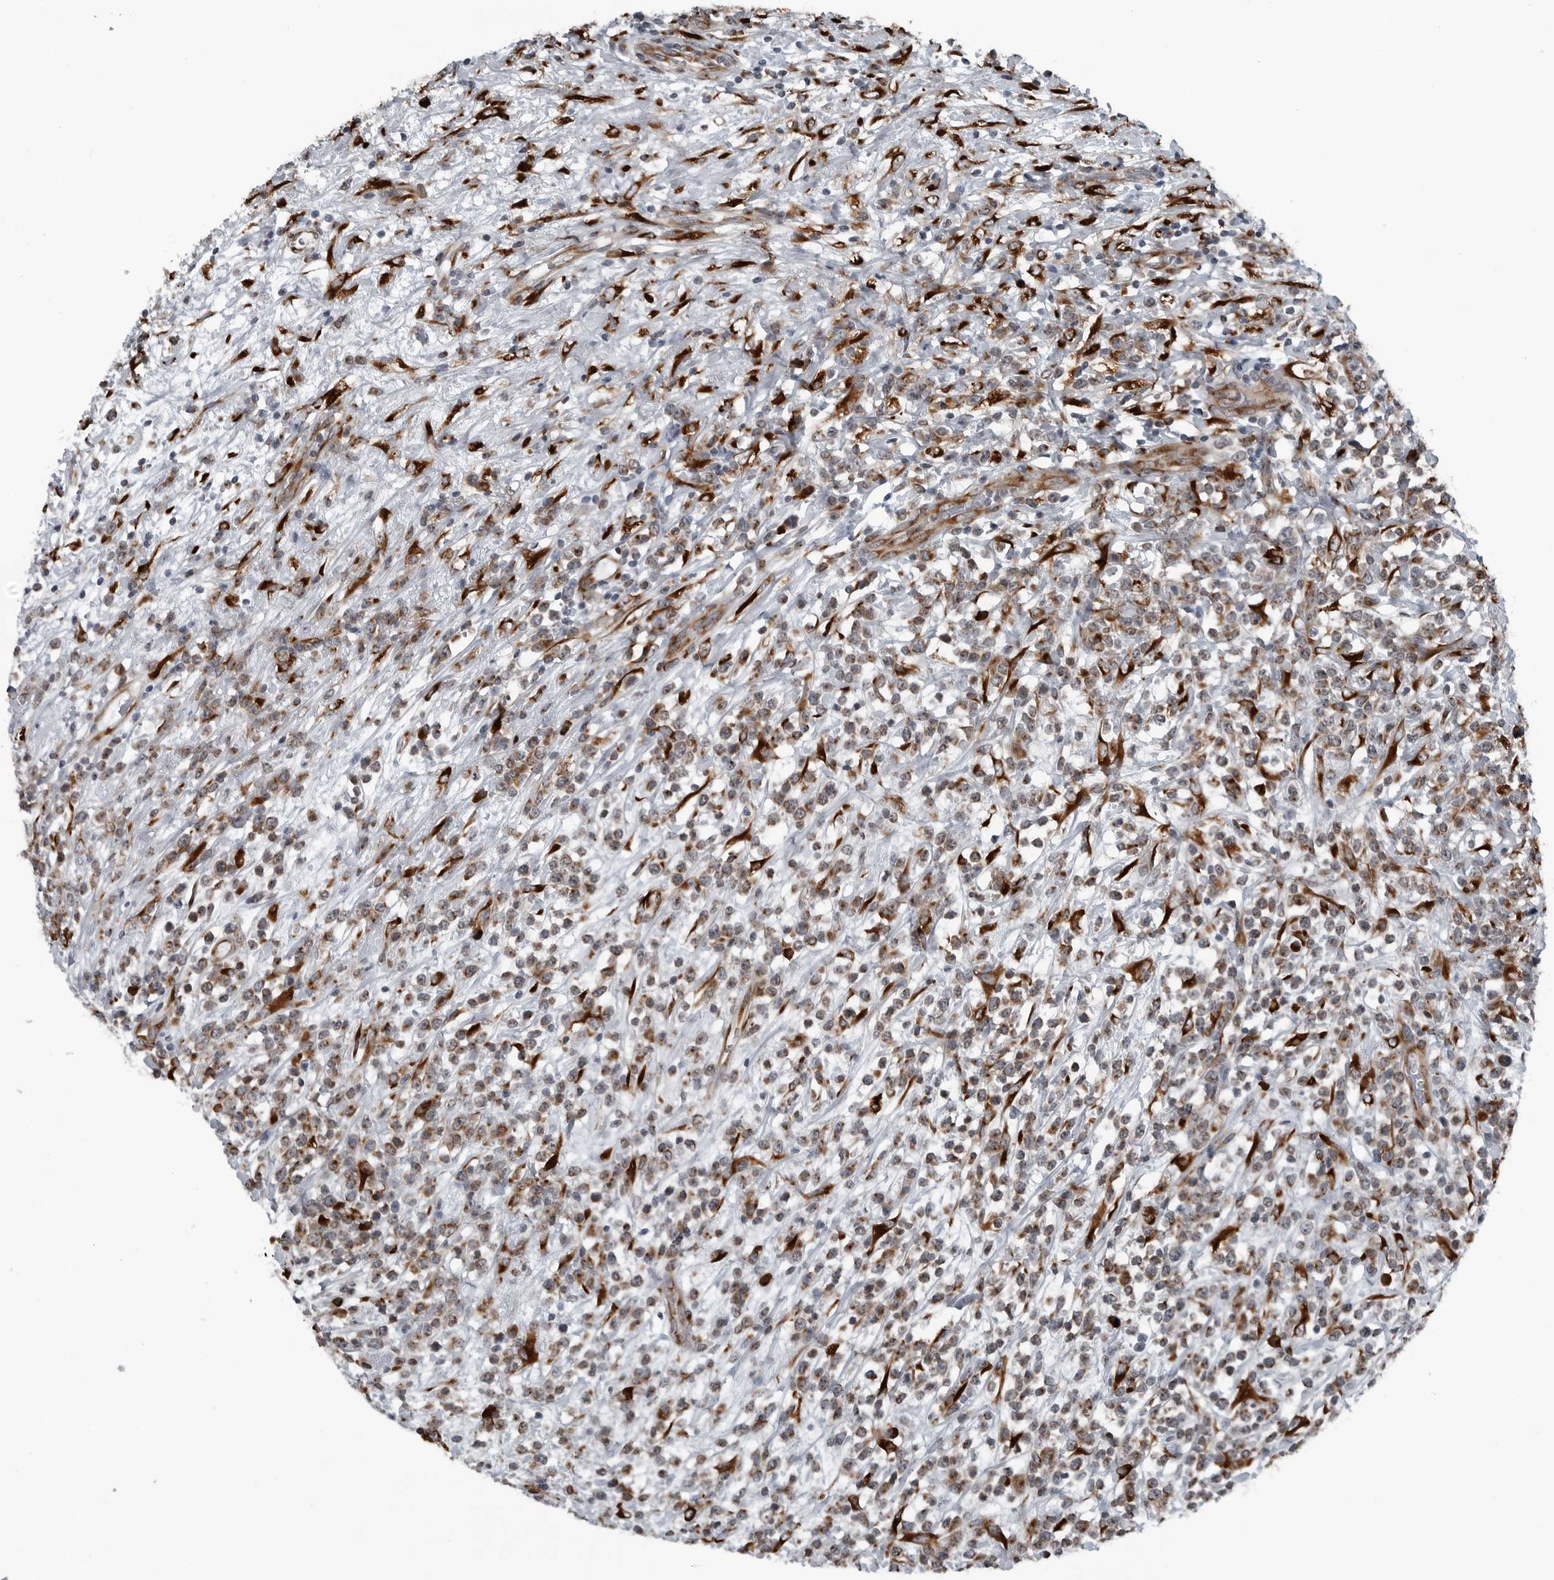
{"staining": {"intensity": "moderate", "quantity": "25%-75%", "location": "cytoplasmic/membranous"}, "tissue": "lymphoma", "cell_type": "Tumor cells", "image_type": "cancer", "snomed": [{"axis": "morphology", "description": "Malignant lymphoma, non-Hodgkin's type, High grade"}, {"axis": "topography", "description": "Colon"}], "caption": "Immunohistochemical staining of lymphoma exhibits moderate cytoplasmic/membranous protein positivity in about 25%-75% of tumor cells. The staining was performed using DAB to visualize the protein expression in brown, while the nuclei were stained in blue with hematoxylin (Magnification: 20x).", "gene": "CEP85", "patient": {"sex": "female", "age": 53}}